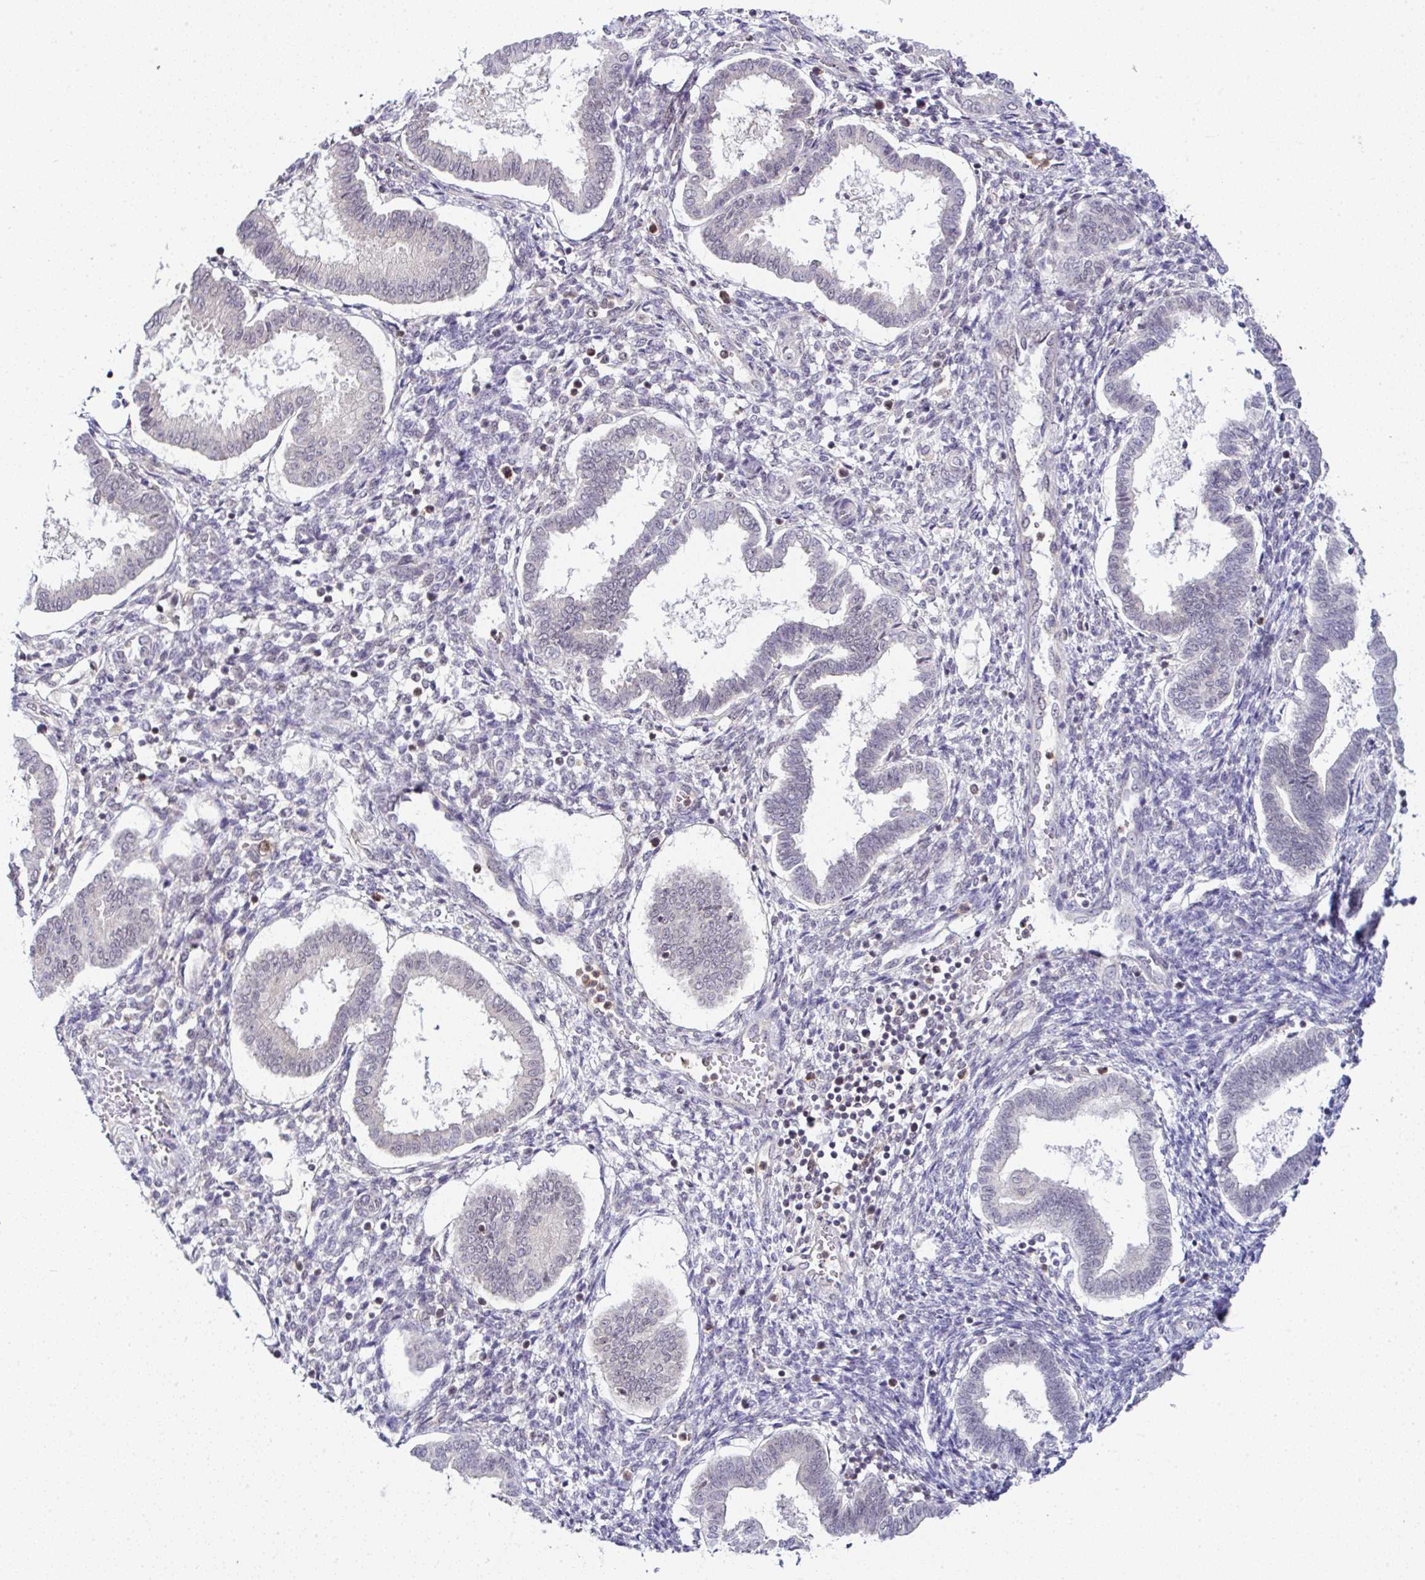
{"staining": {"intensity": "moderate", "quantity": "<25%", "location": "nuclear"}, "tissue": "endometrium", "cell_type": "Cells in endometrial stroma", "image_type": "normal", "snomed": [{"axis": "morphology", "description": "Normal tissue, NOS"}, {"axis": "topography", "description": "Endometrium"}], "caption": "Moderate nuclear positivity for a protein is seen in about <25% of cells in endometrial stroma of normal endometrium using immunohistochemistry.", "gene": "PTPN2", "patient": {"sex": "female", "age": 24}}